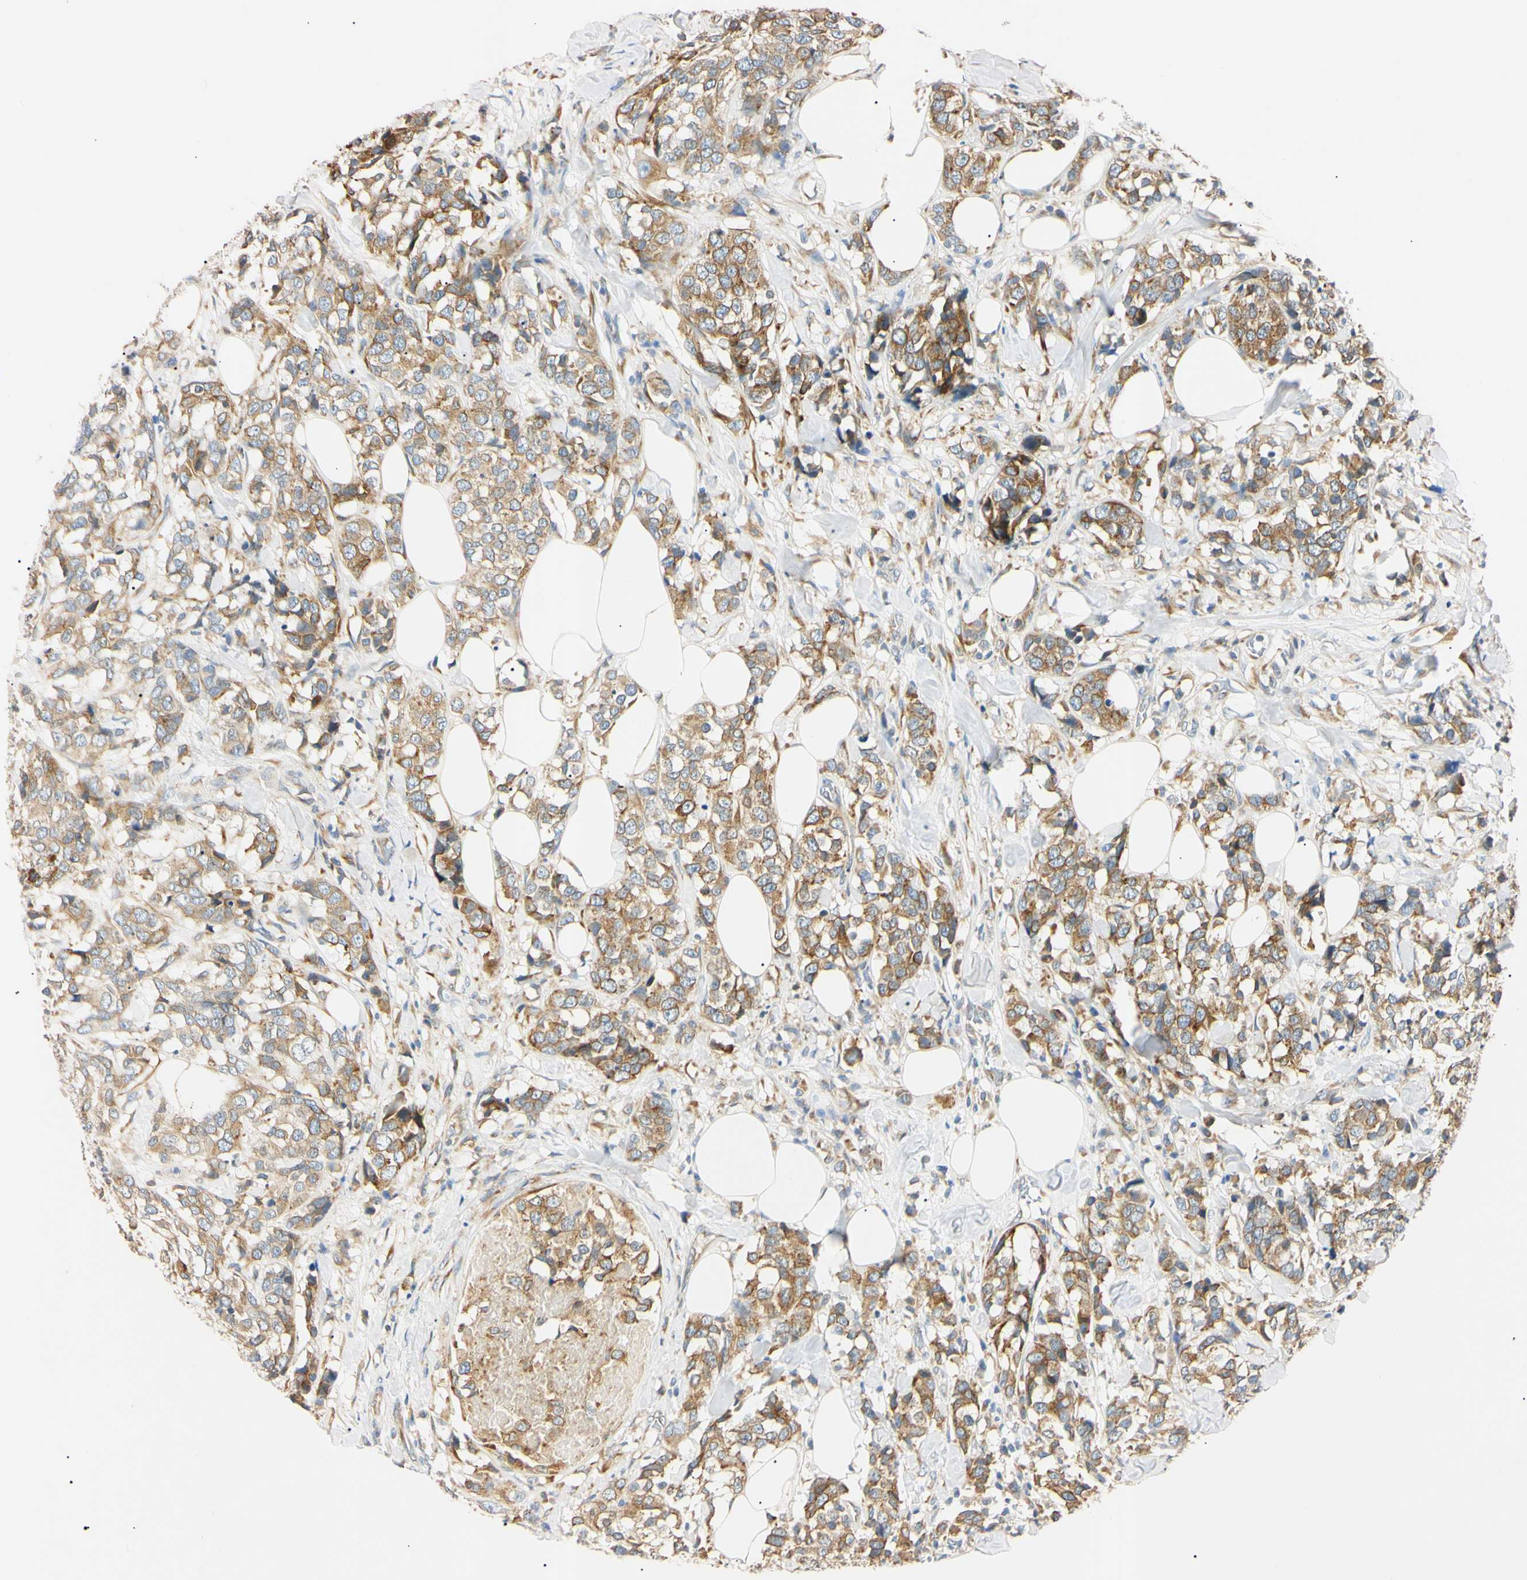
{"staining": {"intensity": "moderate", "quantity": ">75%", "location": "cytoplasmic/membranous"}, "tissue": "breast cancer", "cell_type": "Tumor cells", "image_type": "cancer", "snomed": [{"axis": "morphology", "description": "Lobular carcinoma"}, {"axis": "topography", "description": "Breast"}], "caption": "Breast cancer was stained to show a protein in brown. There is medium levels of moderate cytoplasmic/membranous expression in approximately >75% of tumor cells.", "gene": "DNAJB12", "patient": {"sex": "female", "age": 59}}